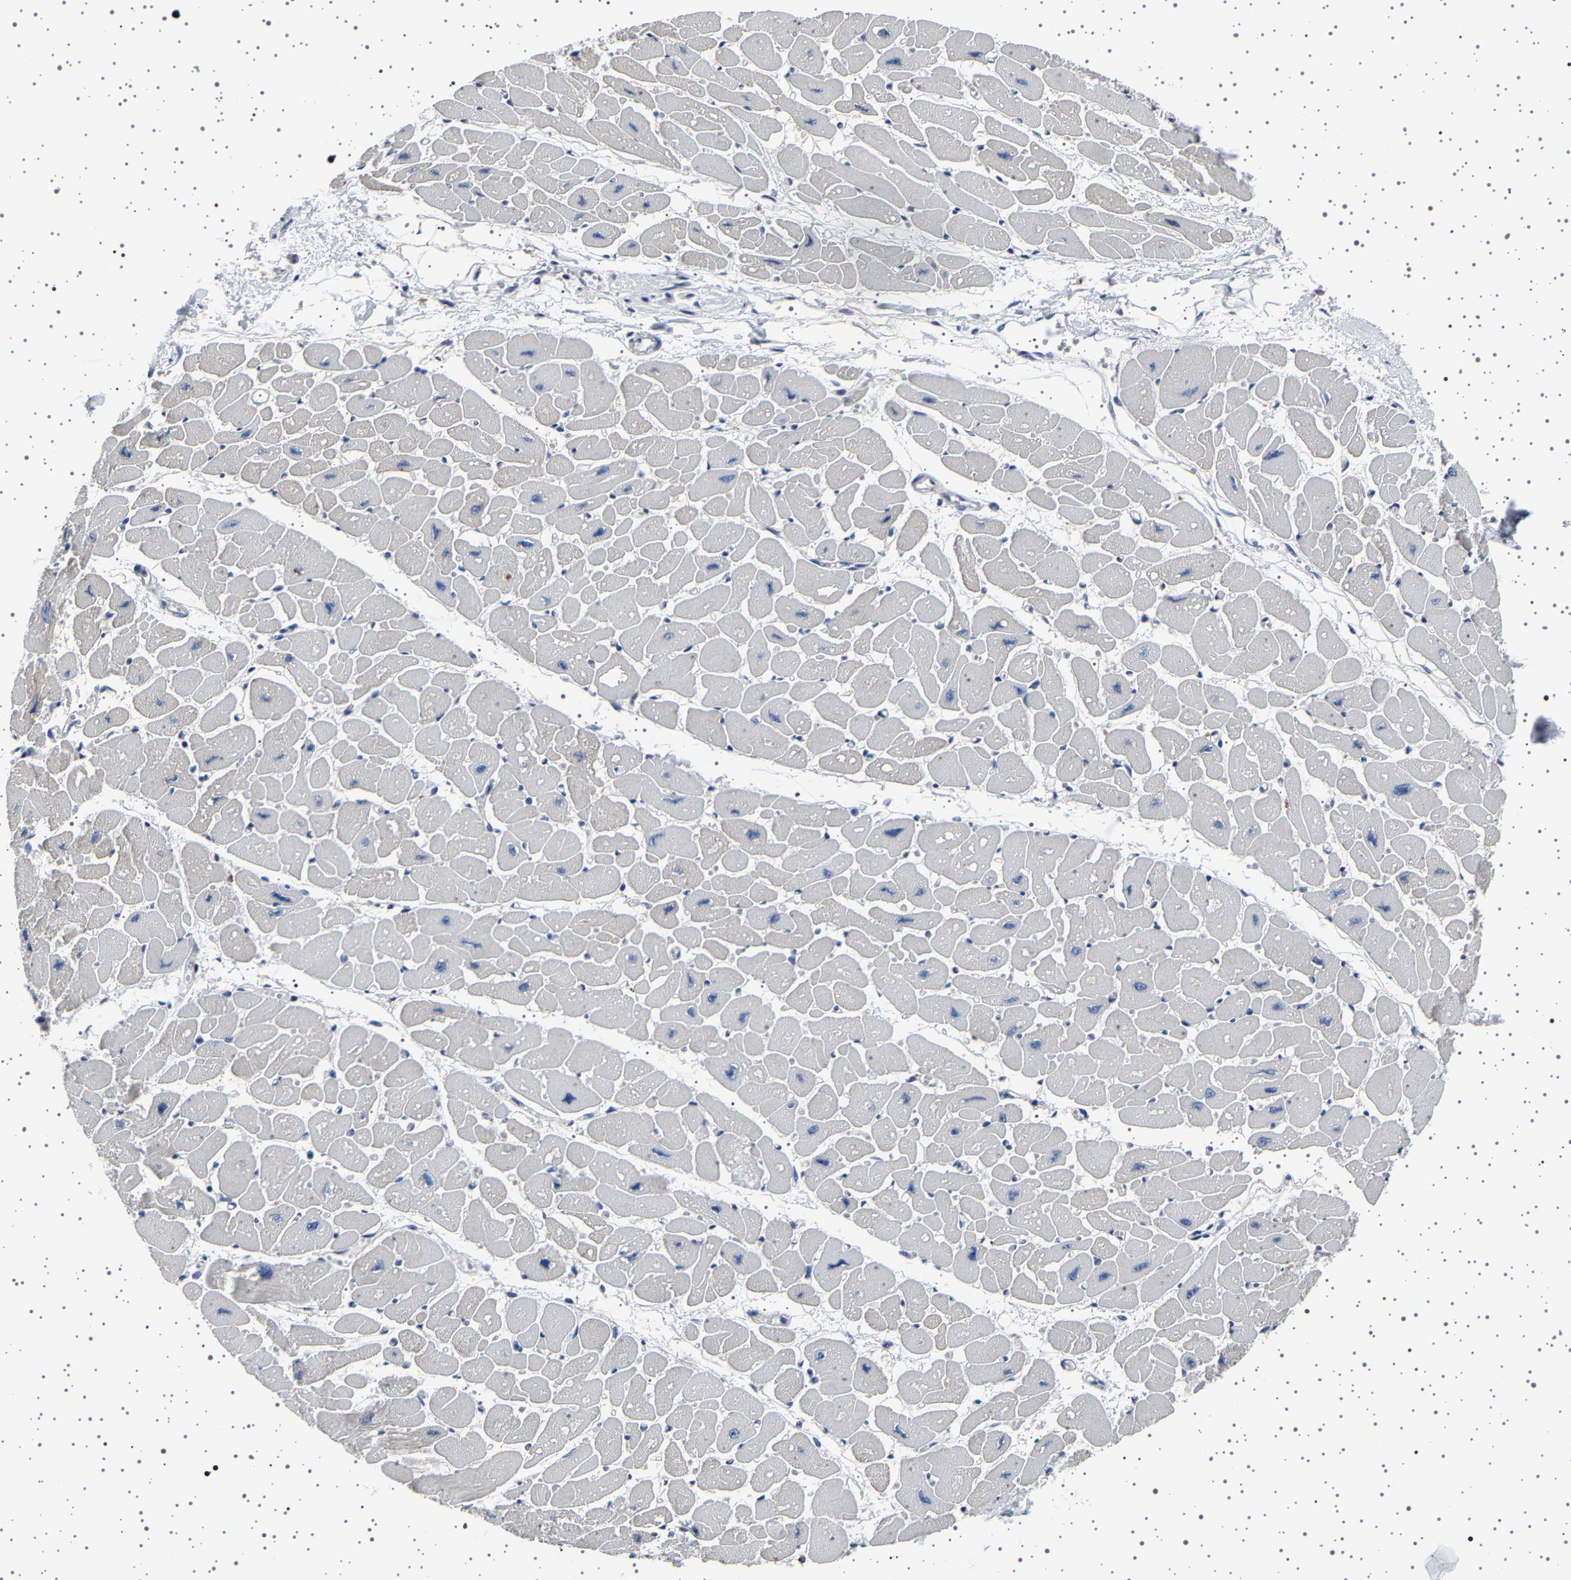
{"staining": {"intensity": "negative", "quantity": "none", "location": "none"}, "tissue": "heart muscle", "cell_type": "Cardiomyocytes", "image_type": "normal", "snomed": [{"axis": "morphology", "description": "Normal tissue, NOS"}, {"axis": "topography", "description": "Heart"}], "caption": "The image reveals no staining of cardiomyocytes in normal heart muscle. The staining is performed using DAB brown chromogen with nuclei counter-stained in using hematoxylin.", "gene": "IL10RB", "patient": {"sex": "female", "age": 54}}